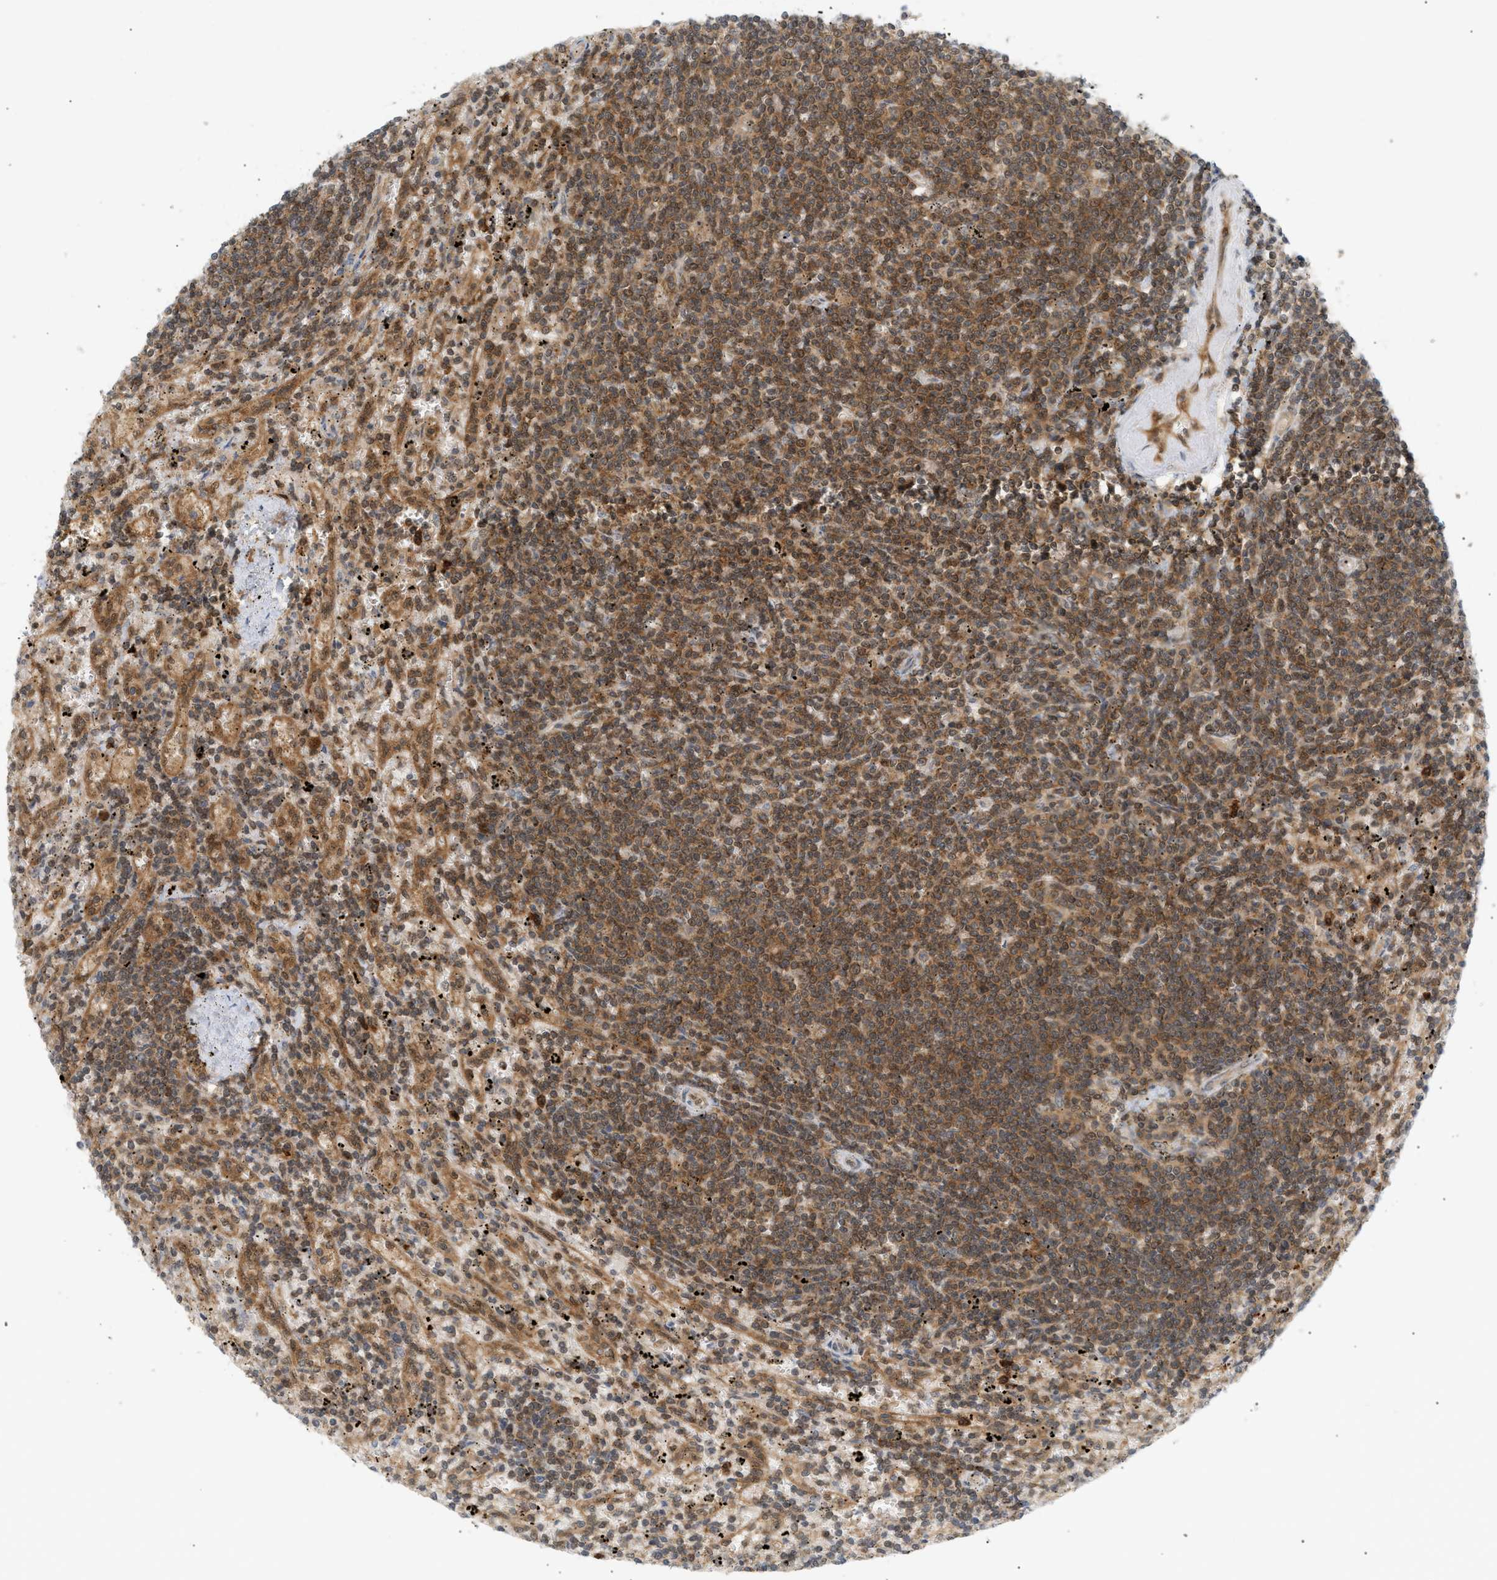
{"staining": {"intensity": "moderate", "quantity": ">75%", "location": "cytoplasmic/membranous"}, "tissue": "lymphoma", "cell_type": "Tumor cells", "image_type": "cancer", "snomed": [{"axis": "morphology", "description": "Malignant lymphoma, non-Hodgkin's type, Low grade"}, {"axis": "topography", "description": "Spleen"}], "caption": "Immunohistochemistry (DAB (3,3'-diaminobenzidine)) staining of lymphoma exhibits moderate cytoplasmic/membranous protein staining in about >75% of tumor cells. (brown staining indicates protein expression, while blue staining denotes nuclei).", "gene": "SHC1", "patient": {"sex": "male", "age": 76}}